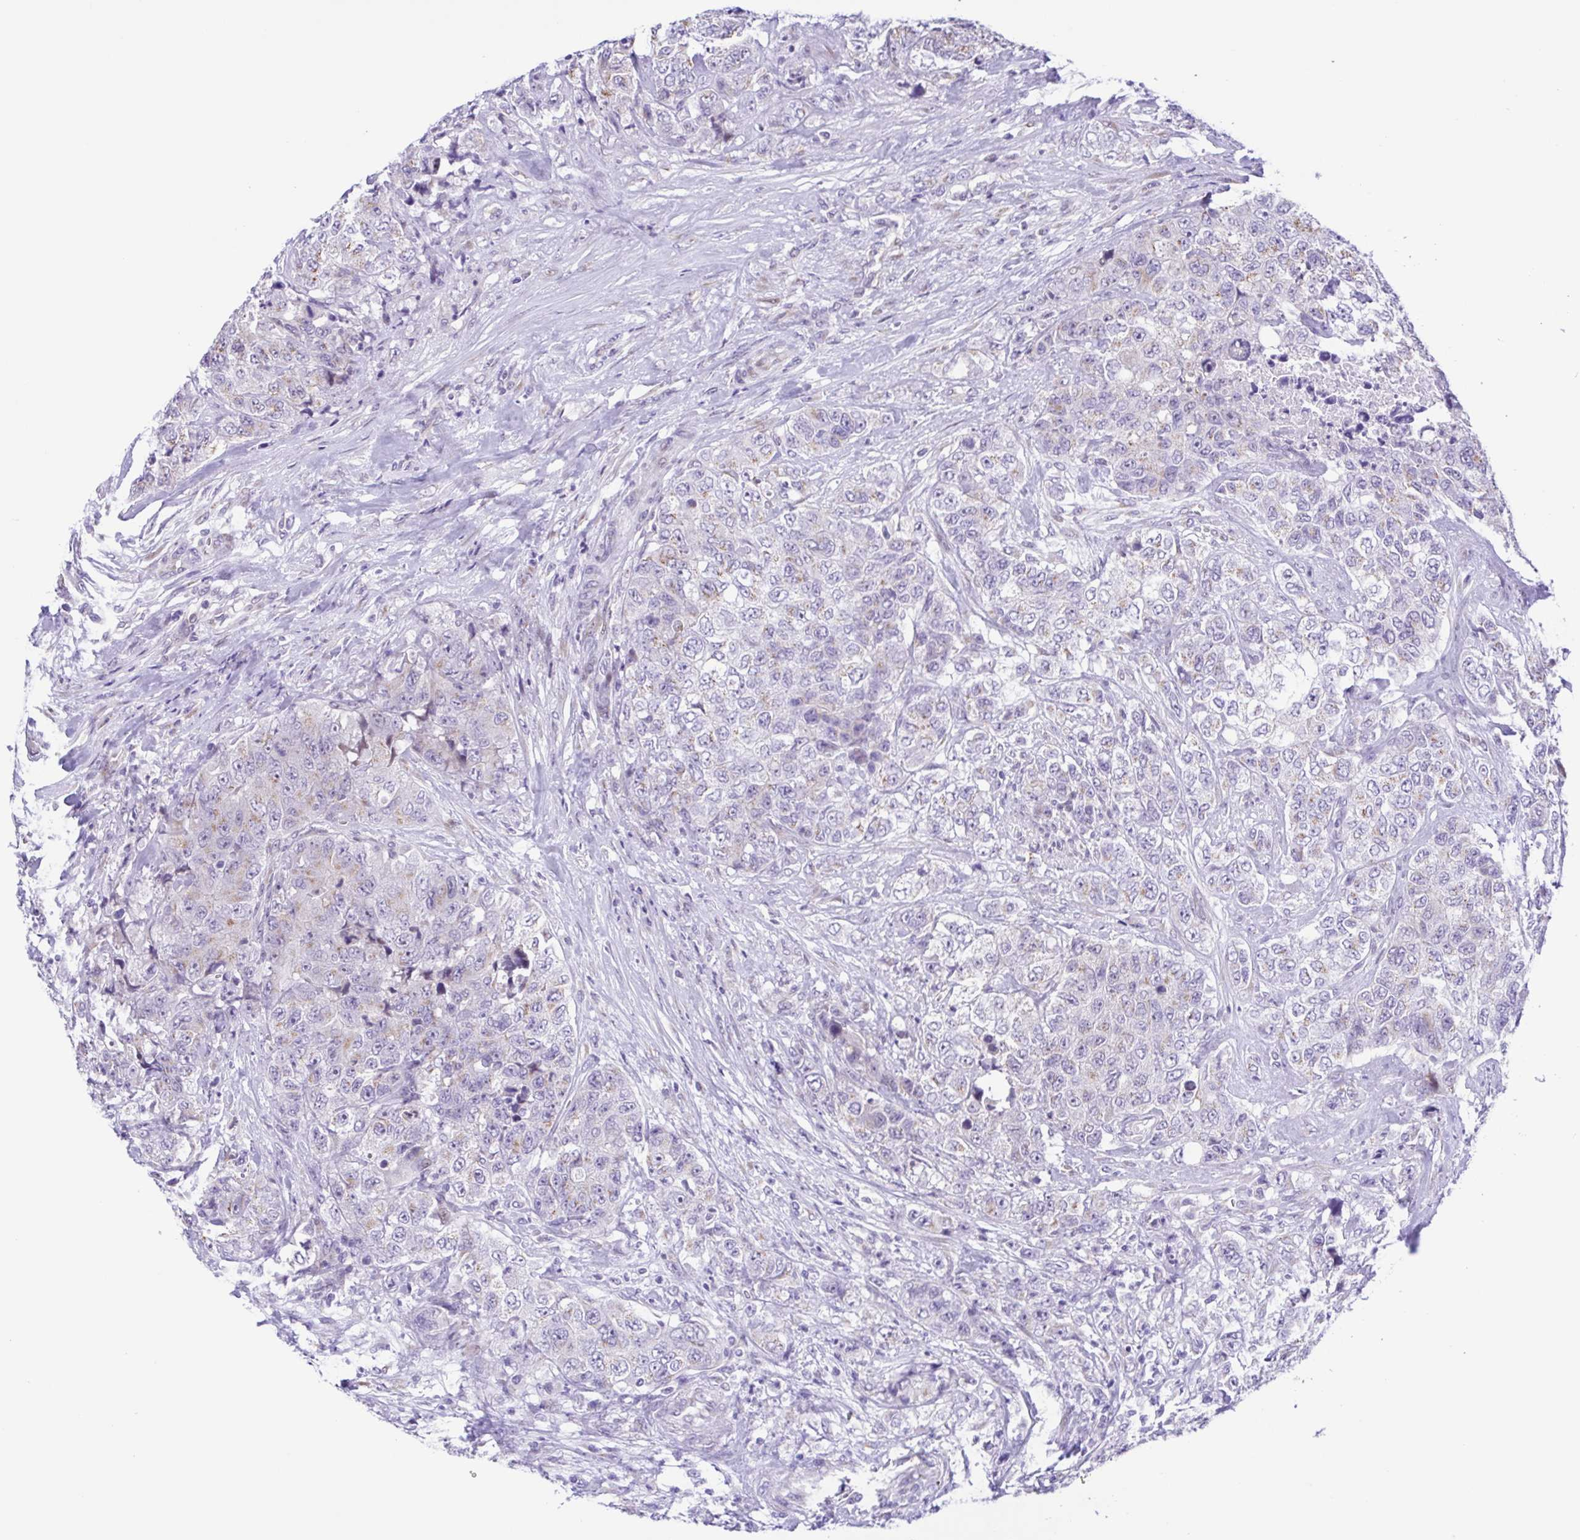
{"staining": {"intensity": "negative", "quantity": "none", "location": "none"}, "tissue": "urothelial cancer", "cell_type": "Tumor cells", "image_type": "cancer", "snomed": [{"axis": "morphology", "description": "Urothelial carcinoma, High grade"}, {"axis": "topography", "description": "Urinary bladder"}], "caption": "A high-resolution image shows IHC staining of urothelial cancer, which reveals no significant staining in tumor cells.", "gene": "TGM3", "patient": {"sex": "female", "age": 78}}